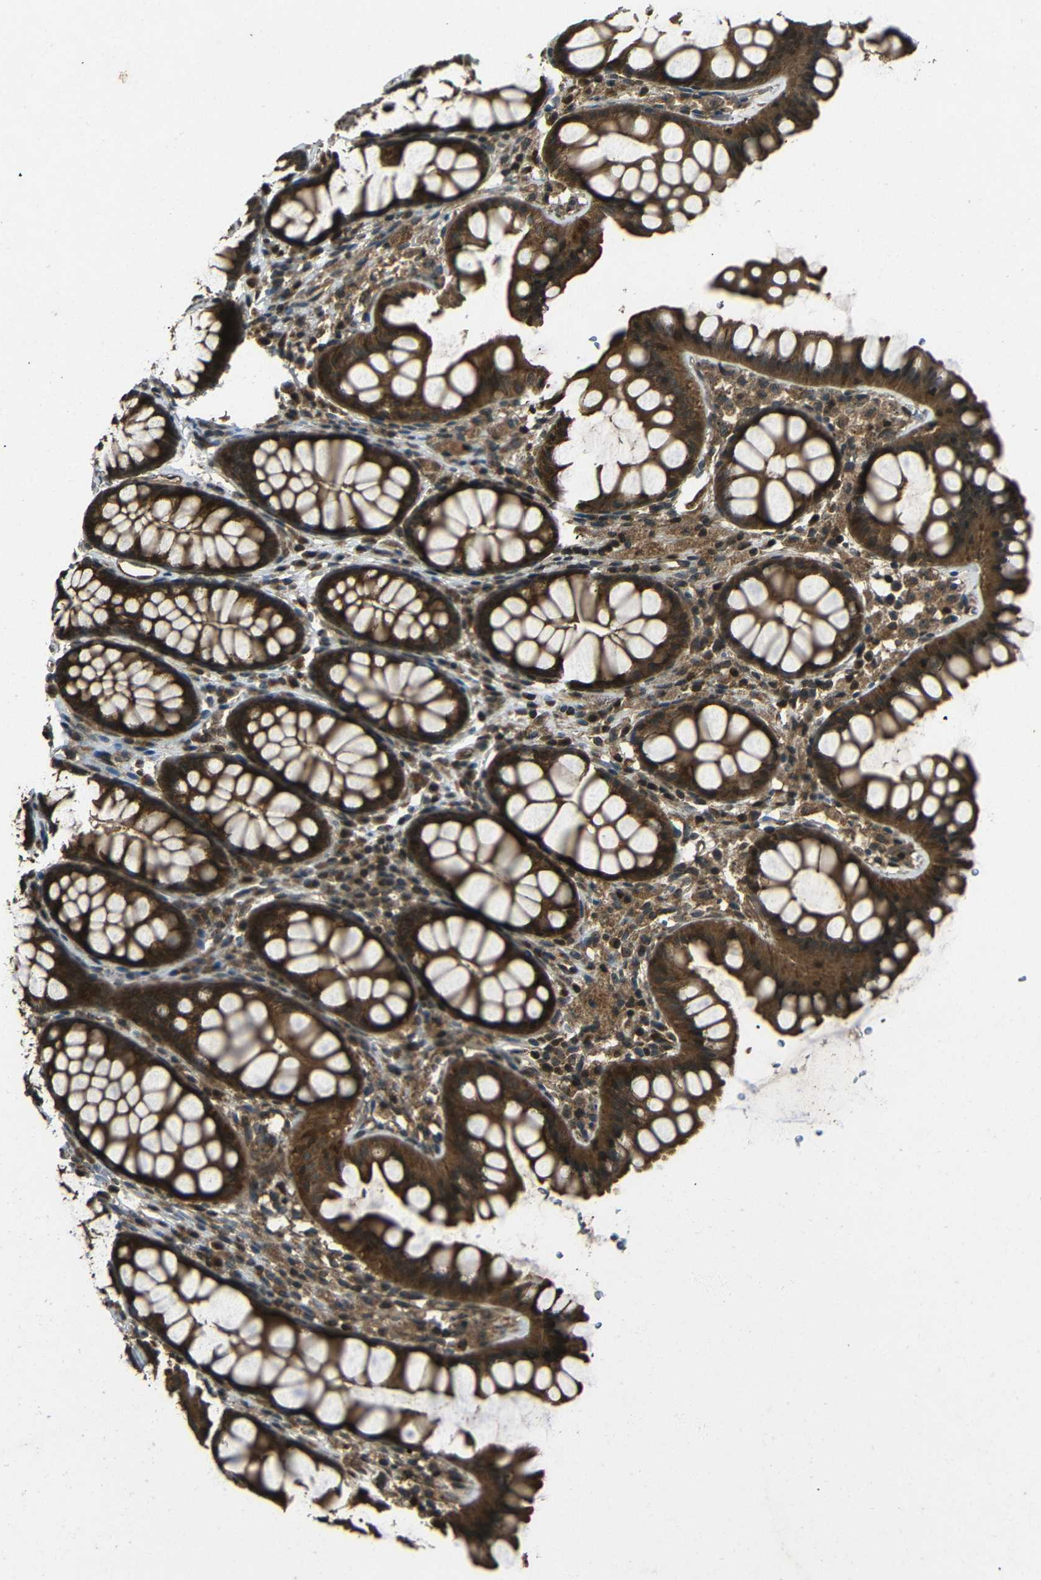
{"staining": {"intensity": "moderate", "quantity": "25%-75%", "location": "cytoplasmic/membranous"}, "tissue": "colon", "cell_type": "Endothelial cells", "image_type": "normal", "snomed": [{"axis": "morphology", "description": "Normal tissue, NOS"}, {"axis": "topography", "description": "Colon"}], "caption": "DAB (3,3'-diaminobenzidine) immunohistochemical staining of normal colon exhibits moderate cytoplasmic/membranous protein positivity in approximately 25%-75% of endothelial cells.", "gene": "PLK2", "patient": {"sex": "female", "age": 55}}